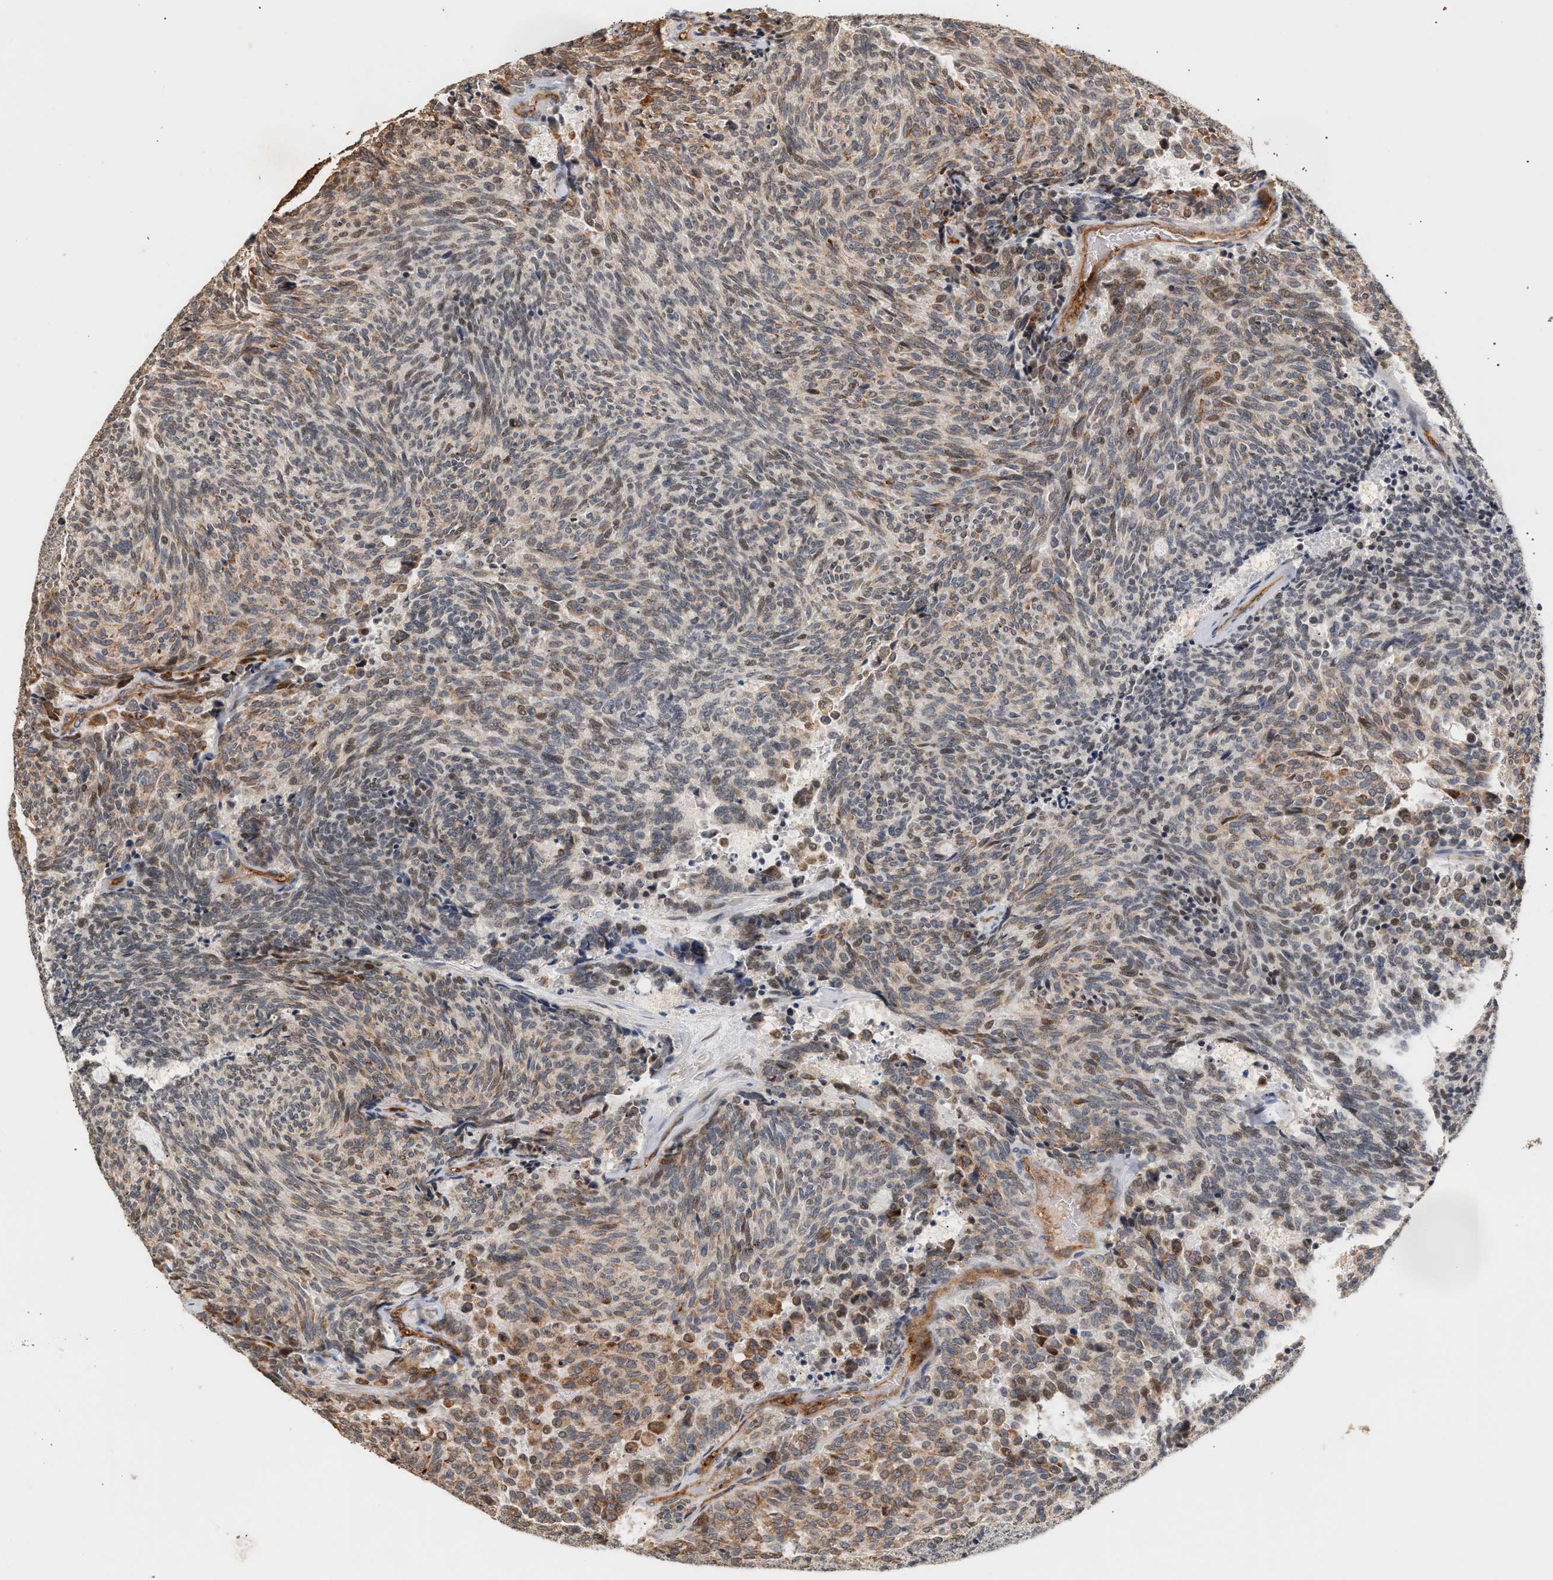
{"staining": {"intensity": "moderate", "quantity": "25%-75%", "location": "cytoplasmic/membranous"}, "tissue": "carcinoid", "cell_type": "Tumor cells", "image_type": "cancer", "snomed": [{"axis": "morphology", "description": "Carcinoid, malignant, NOS"}, {"axis": "topography", "description": "Pancreas"}], "caption": "Immunohistochemical staining of human carcinoid shows moderate cytoplasmic/membranous protein expression in about 25%-75% of tumor cells.", "gene": "PLXND1", "patient": {"sex": "female", "age": 54}}